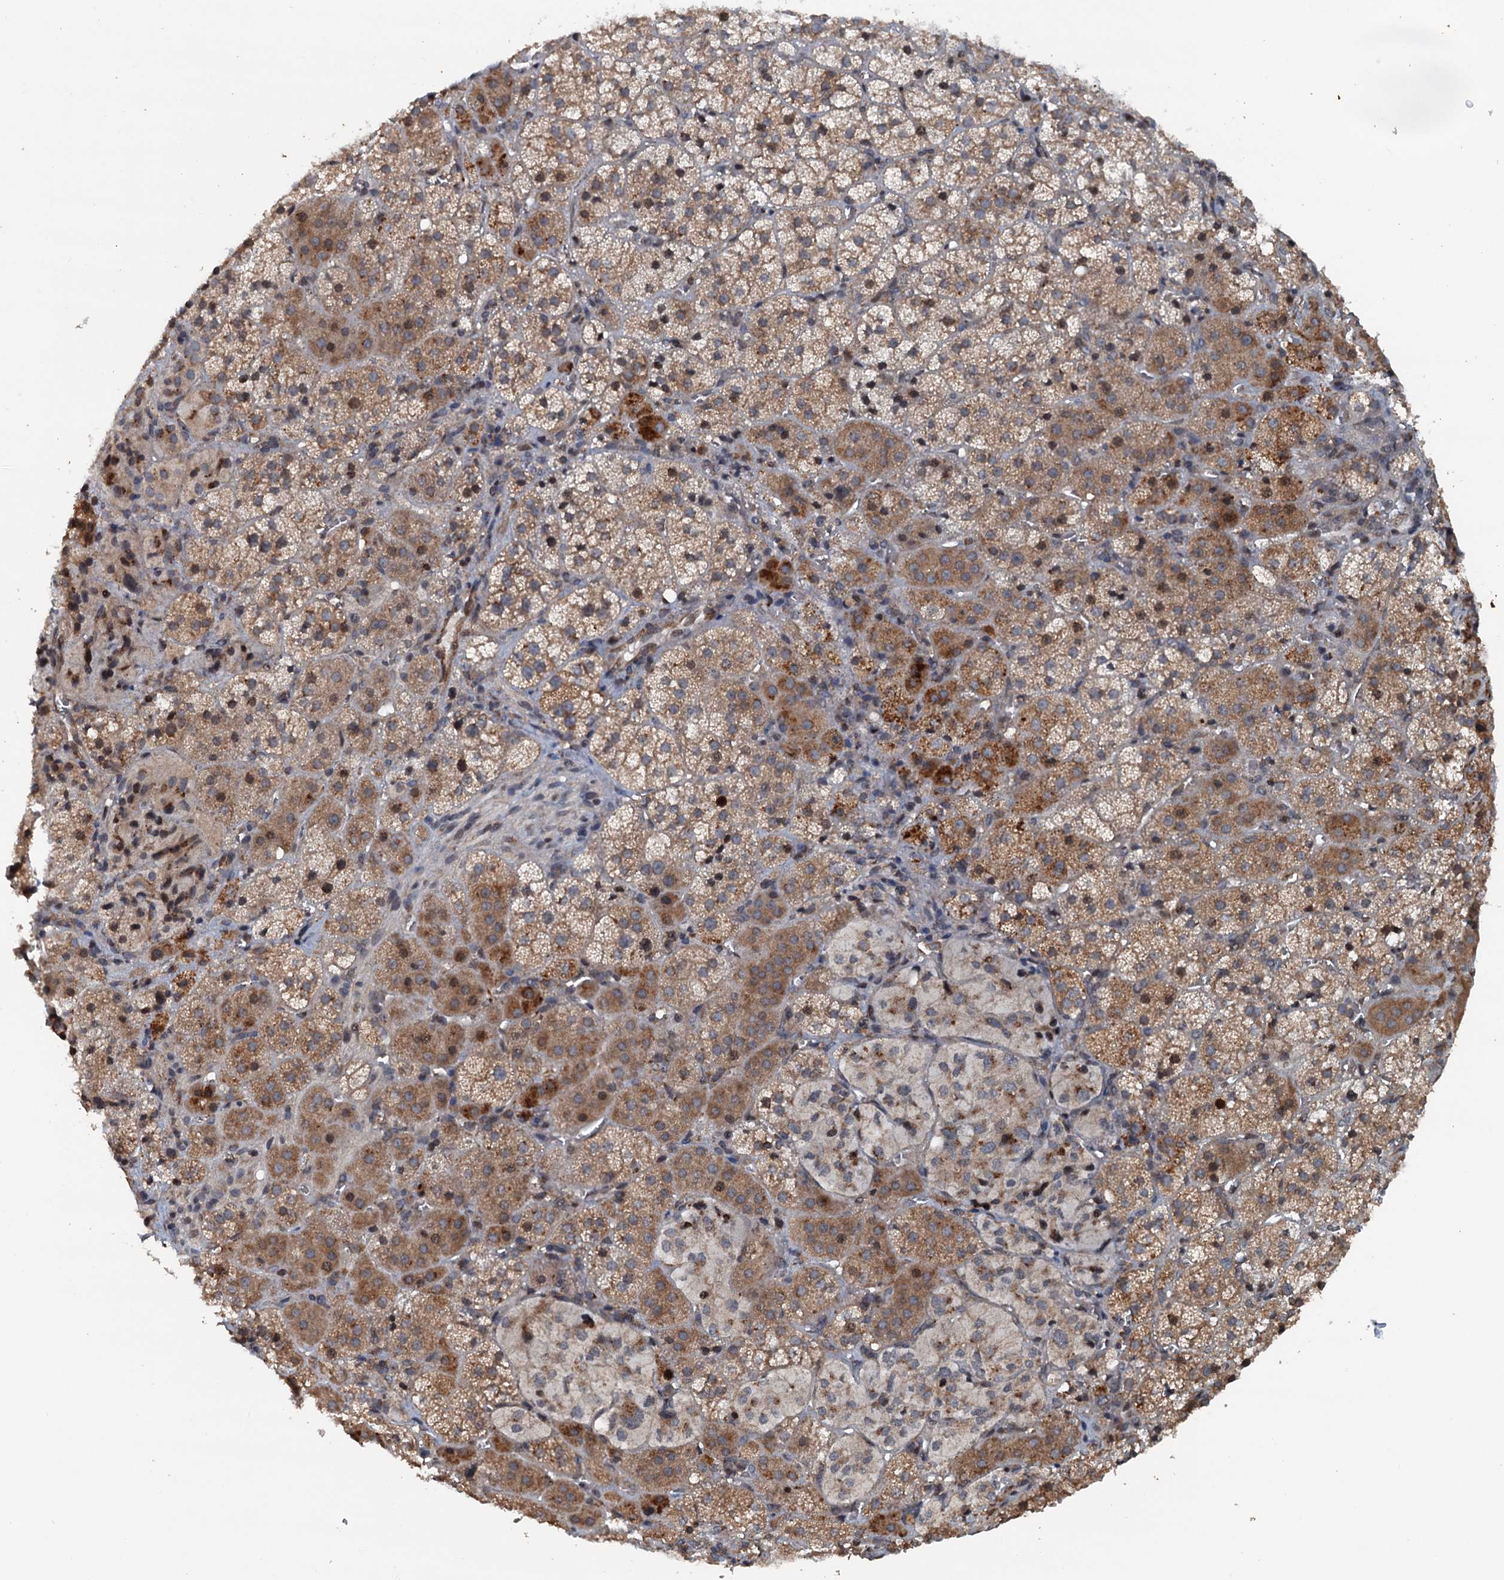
{"staining": {"intensity": "moderate", "quantity": ">75%", "location": "cytoplasmic/membranous"}, "tissue": "adrenal gland", "cell_type": "Glandular cells", "image_type": "normal", "snomed": [{"axis": "morphology", "description": "Normal tissue, NOS"}, {"axis": "topography", "description": "Adrenal gland"}], "caption": "The image displays immunohistochemical staining of normal adrenal gland. There is moderate cytoplasmic/membranous expression is appreciated in approximately >75% of glandular cells. Nuclei are stained in blue.", "gene": "TEDC1", "patient": {"sex": "female", "age": 44}}